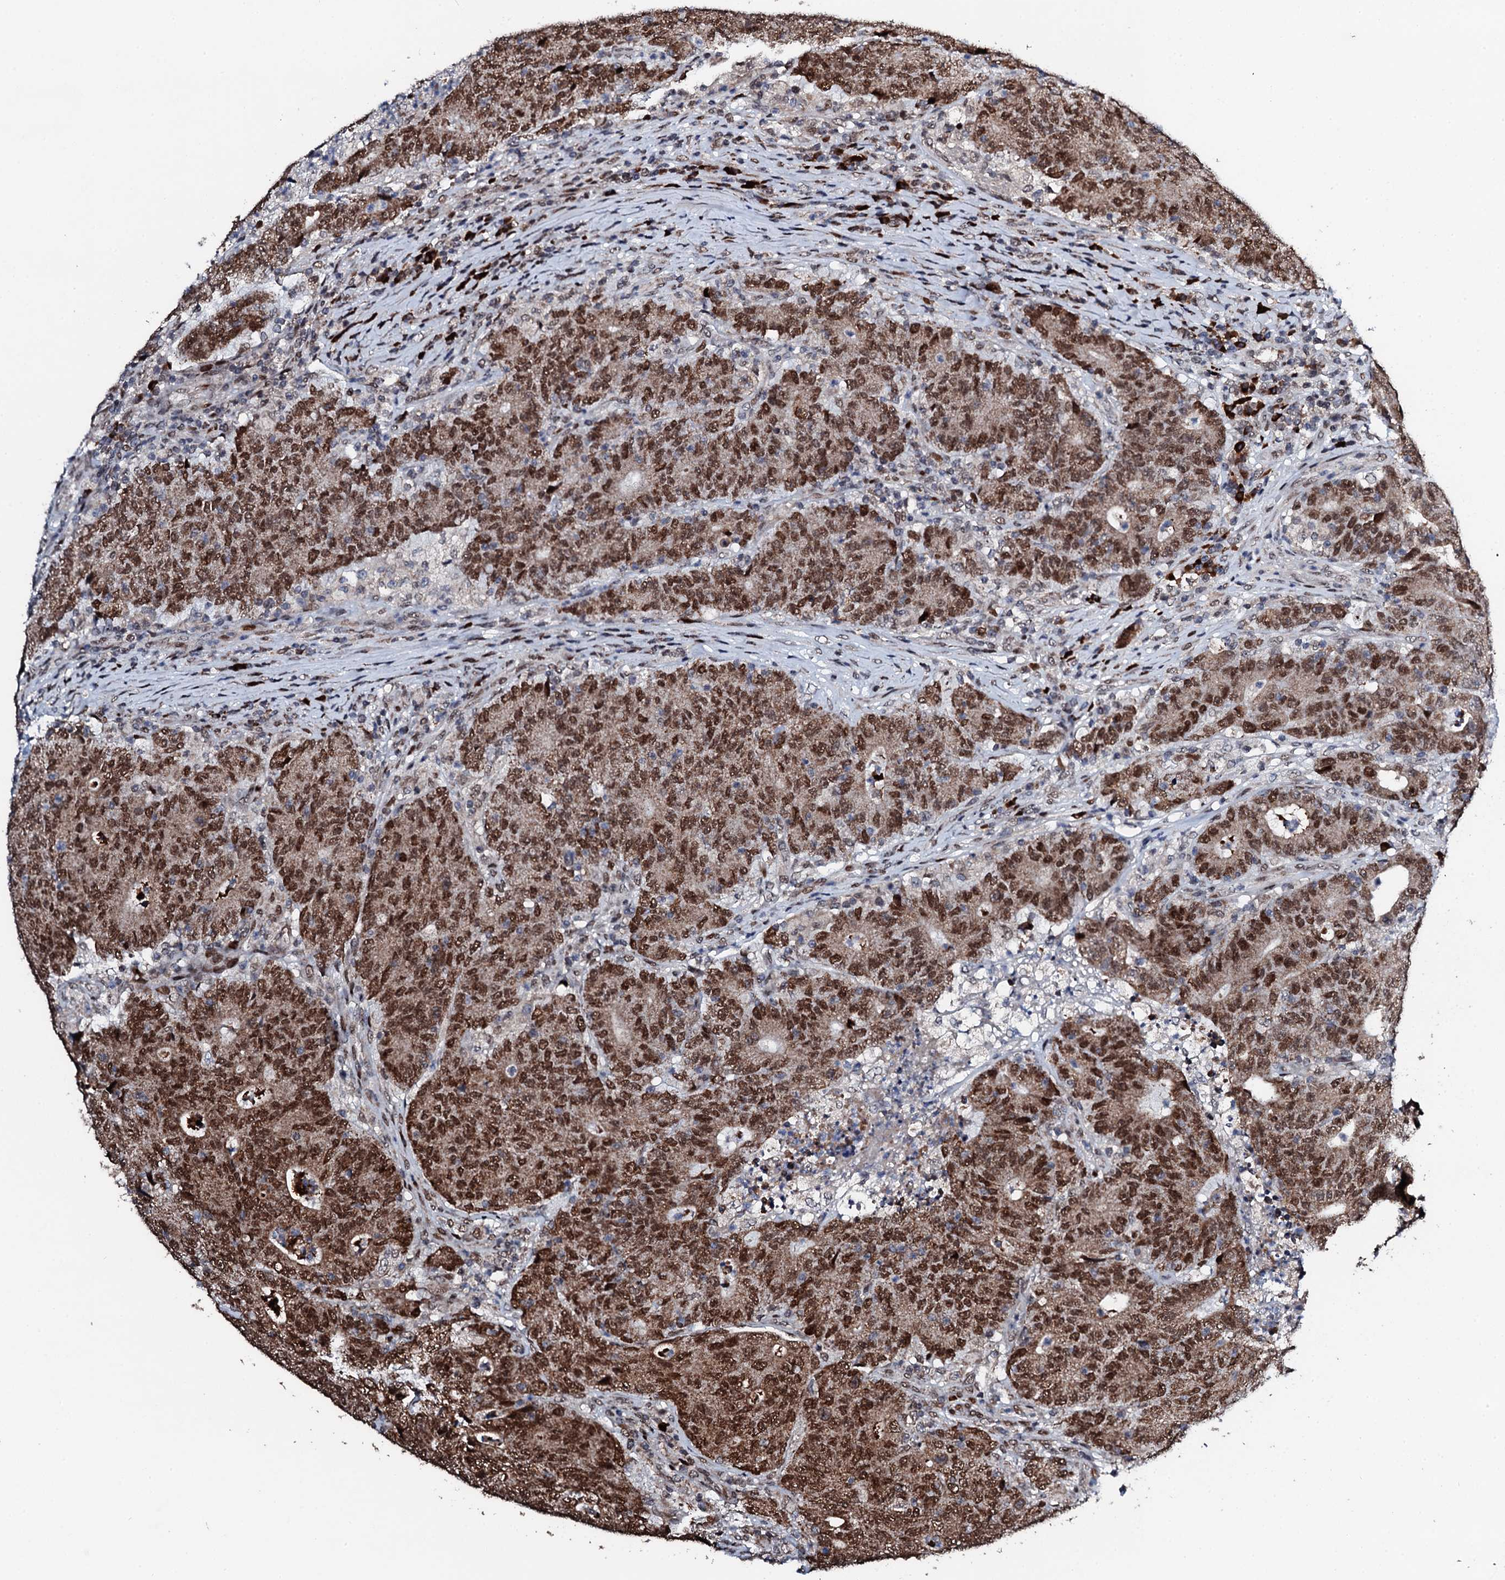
{"staining": {"intensity": "strong", "quantity": ">75%", "location": "cytoplasmic/membranous,nuclear"}, "tissue": "colorectal cancer", "cell_type": "Tumor cells", "image_type": "cancer", "snomed": [{"axis": "morphology", "description": "Adenocarcinoma, NOS"}, {"axis": "topography", "description": "Colon"}], "caption": "Colorectal cancer (adenocarcinoma) stained for a protein (brown) demonstrates strong cytoplasmic/membranous and nuclear positive expression in approximately >75% of tumor cells.", "gene": "KIF18A", "patient": {"sex": "female", "age": 75}}